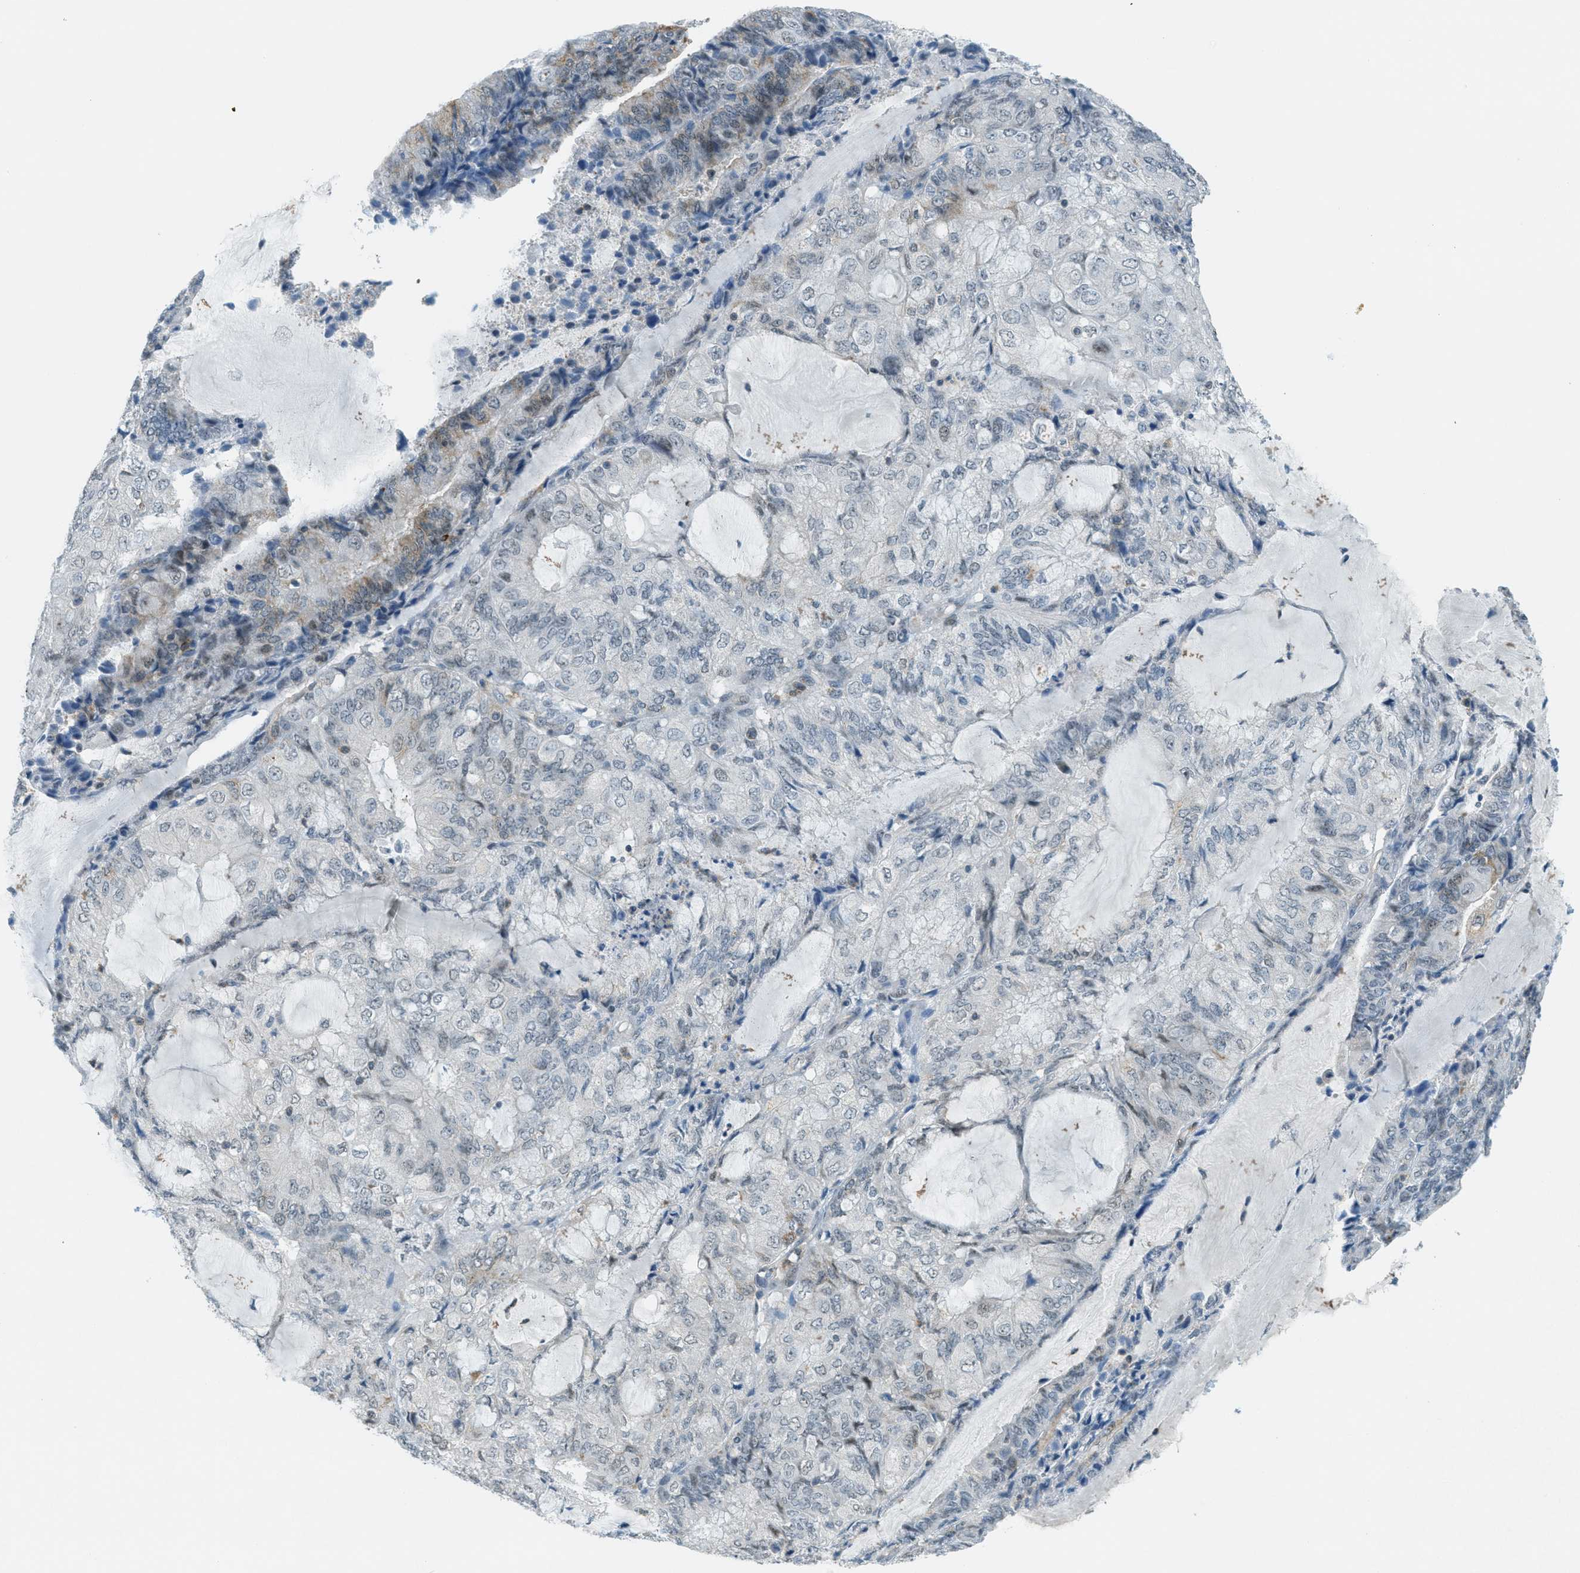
{"staining": {"intensity": "weak", "quantity": "<25%", "location": "cytoplasmic/membranous"}, "tissue": "endometrial cancer", "cell_type": "Tumor cells", "image_type": "cancer", "snomed": [{"axis": "morphology", "description": "Adenocarcinoma, NOS"}, {"axis": "topography", "description": "Endometrium"}], "caption": "Immunohistochemistry of human endometrial cancer exhibits no expression in tumor cells.", "gene": "FYN", "patient": {"sex": "female", "age": 81}}